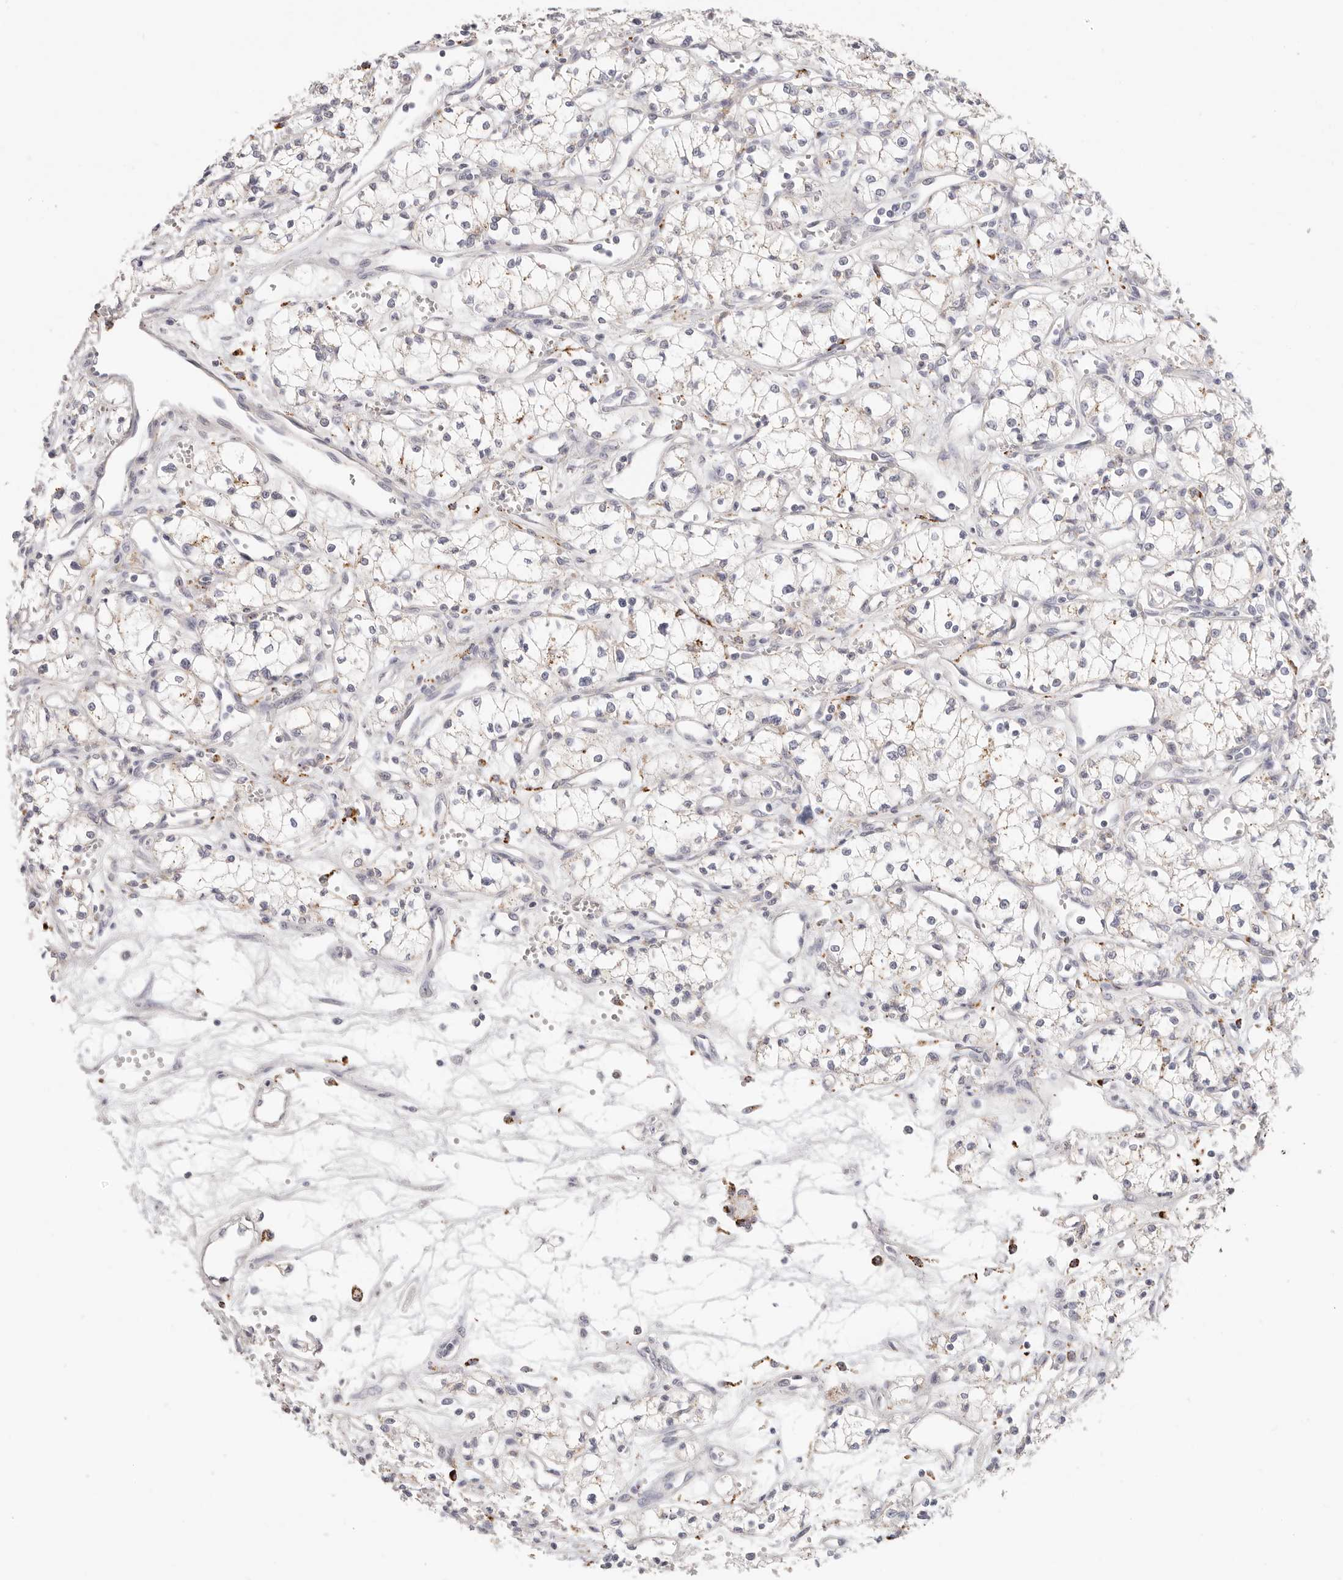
{"staining": {"intensity": "moderate", "quantity": "<25%", "location": "cytoplasmic/membranous"}, "tissue": "renal cancer", "cell_type": "Tumor cells", "image_type": "cancer", "snomed": [{"axis": "morphology", "description": "Adenocarcinoma, NOS"}, {"axis": "topography", "description": "Kidney"}], "caption": "The image displays immunohistochemical staining of adenocarcinoma (renal). There is moderate cytoplasmic/membranous positivity is identified in about <25% of tumor cells.", "gene": "STKLD1", "patient": {"sex": "male", "age": 59}}